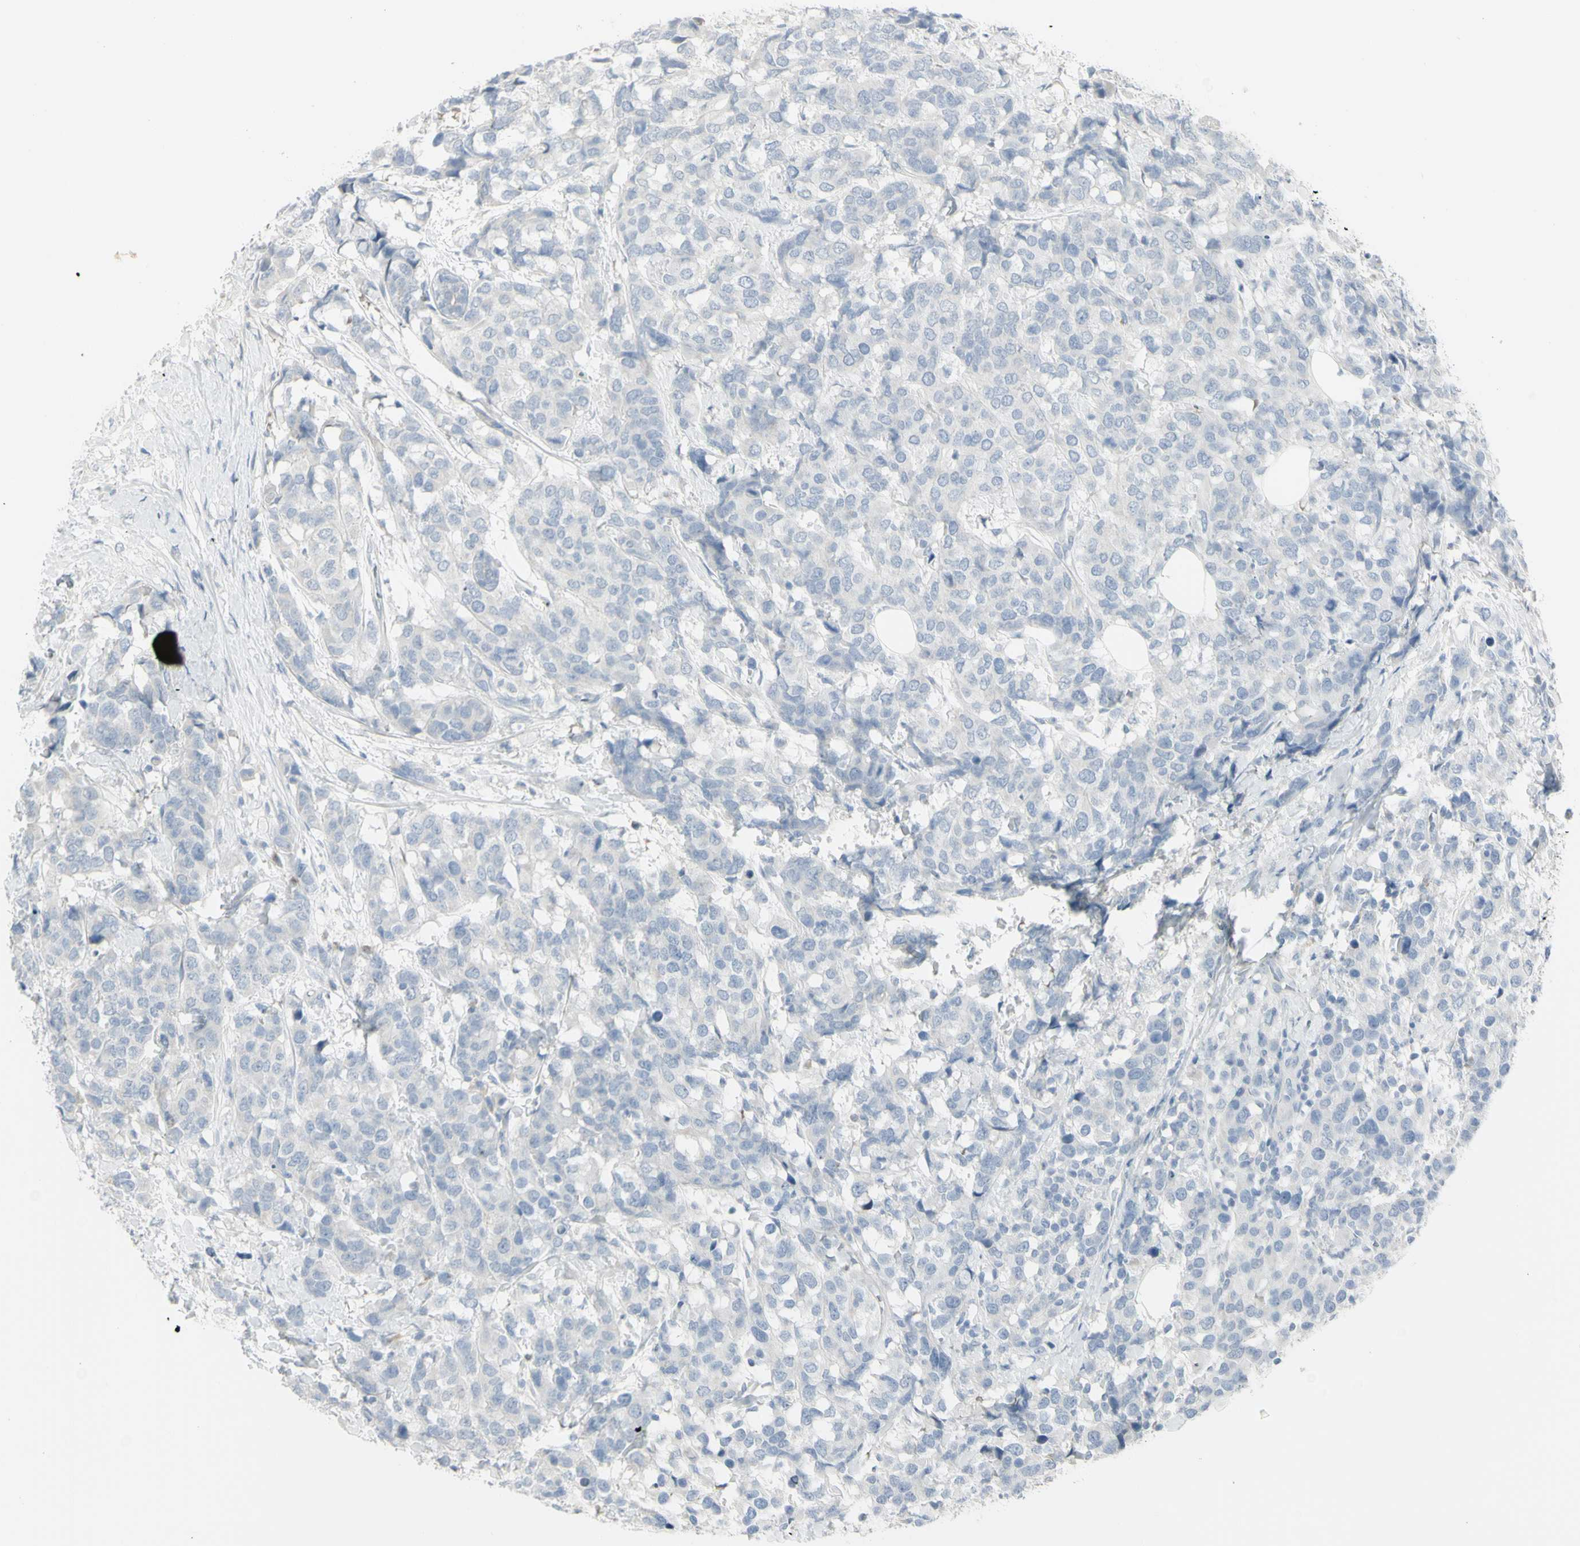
{"staining": {"intensity": "negative", "quantity": "none", "location": "none"}, "tissue": "breast cancer", "cell_type": "Tumor cells", "image_type": "cancer", "snomed": [{"axis": "morphology", "description": "Lobular carcinoma"}, {"axis": "topography", "description": "Breast"}], "caption": "The micrograph displays no staining of tumor cells in breast cancer.", "gene": "PIP", "patient": {"sex": "female", "age": 59}}